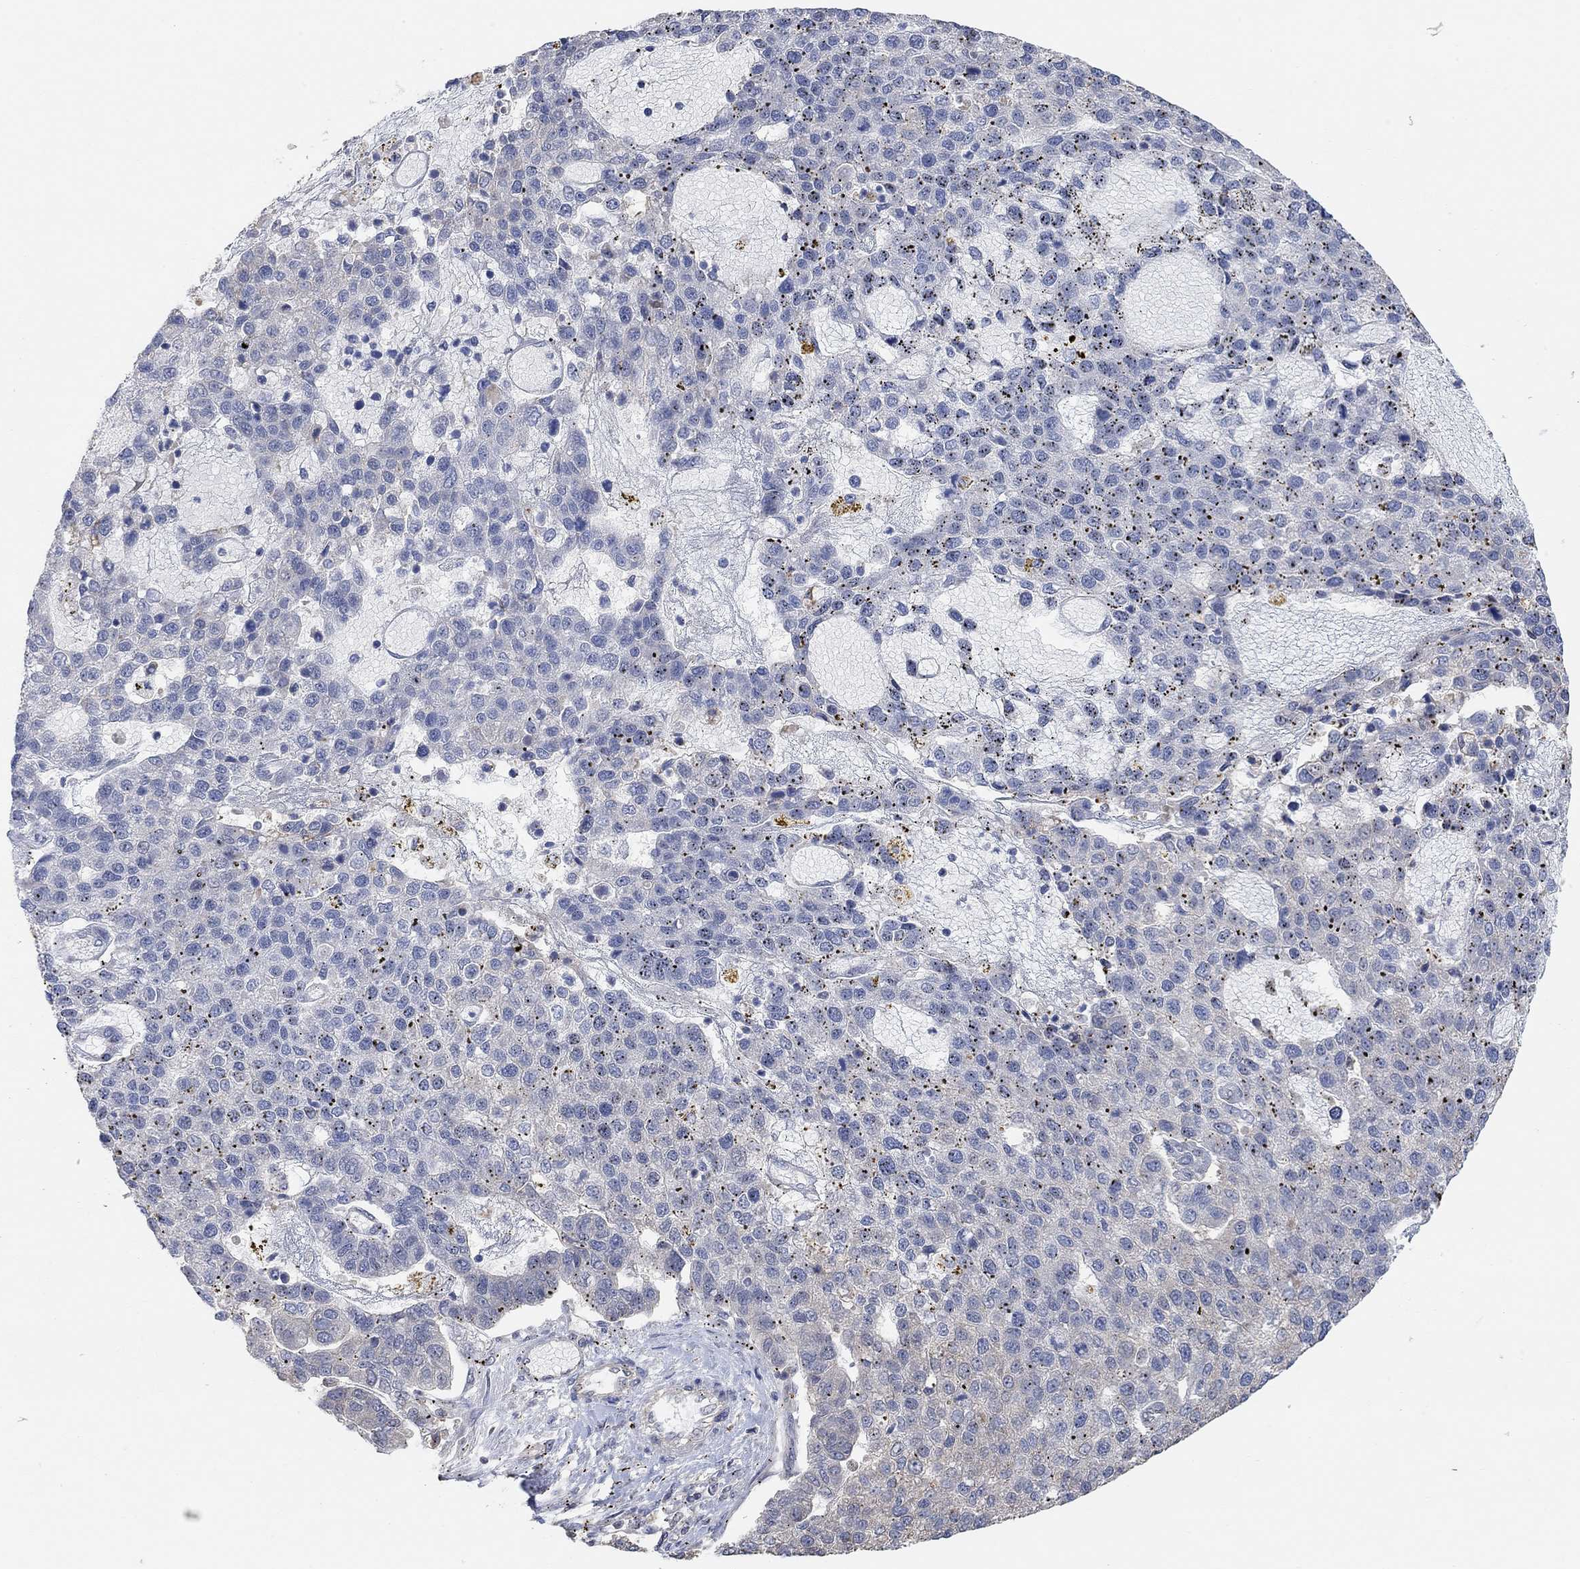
{"staining": {"intensity": "moderate", "quantity": "<25%", "location": "cytoplasmic/membranous"}, "tissue": "pancreatic cancer", "cell_type": "Tumor cells", "image_type": "cancer", "snomed": [{"axis": "morphology", "description": "Adenocarcinoma, NOS"}, {"axis": "topography", "description": "Pancreas"}], "caption": "Human pancreatic adenocarcinoma stained for a protein (brown) shows moderate cytoplasmic/membranous positive staining in about <25% of tumor cells.", "gene": "UNC5B", "patient": {"sex": "female", "age": 61}}